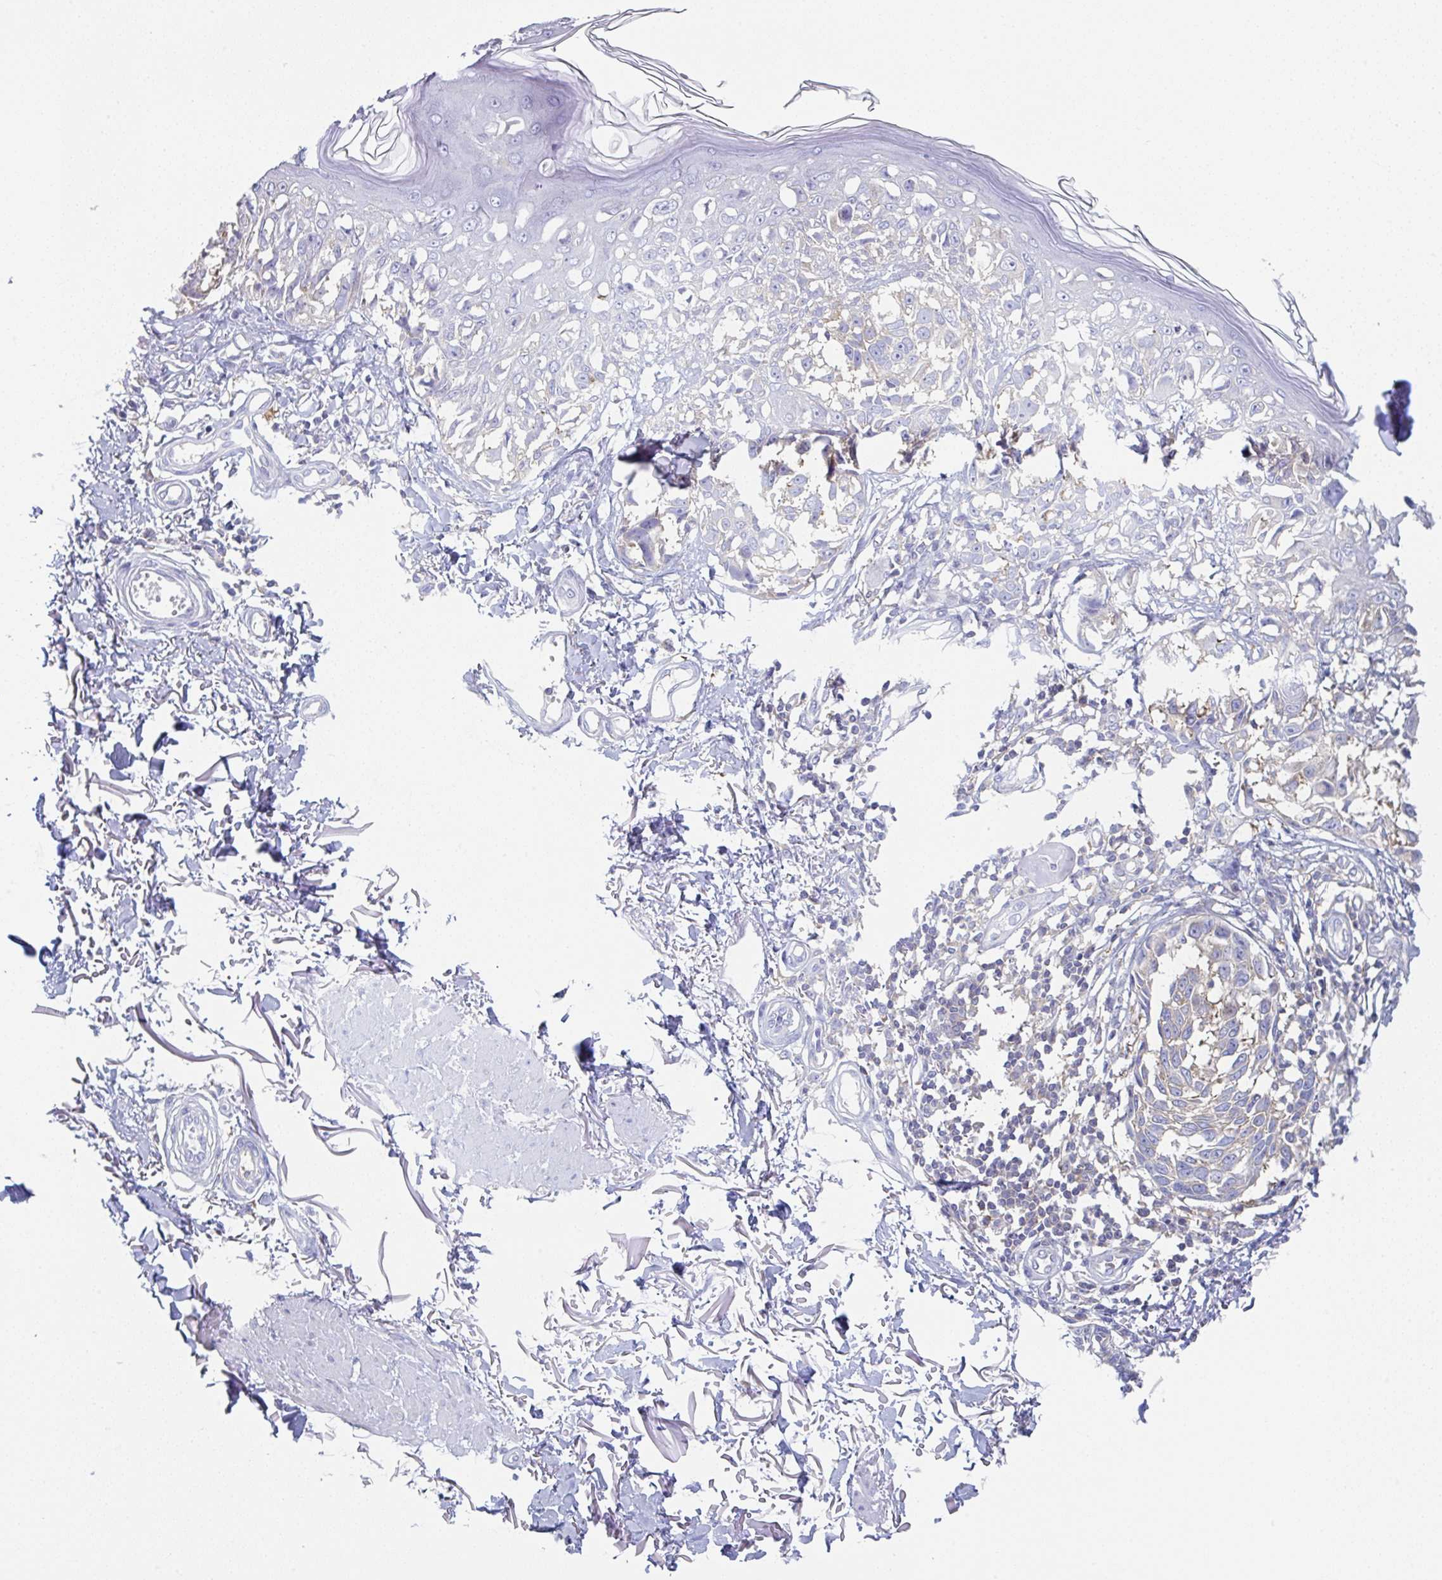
{"staining": {"intensity": "negative", "quantity": "none", "location": "none"}, "tissue": "melanoma", "cell_type": "Tumor cells", "image_type": "cancer", "snomed": [{"axis": "morphology", "description": "Malignant melanoma, NOS"}, {"axis": "topography", "description": "Skin"}], "caption": "High power microscopy photomicrograph of an immunohistochemistry histopathology image of melanoma, revealing no significant positivity in tumor cells.", "gene": "AMPD2", "patient": {"sex": "male", "age": 73}}